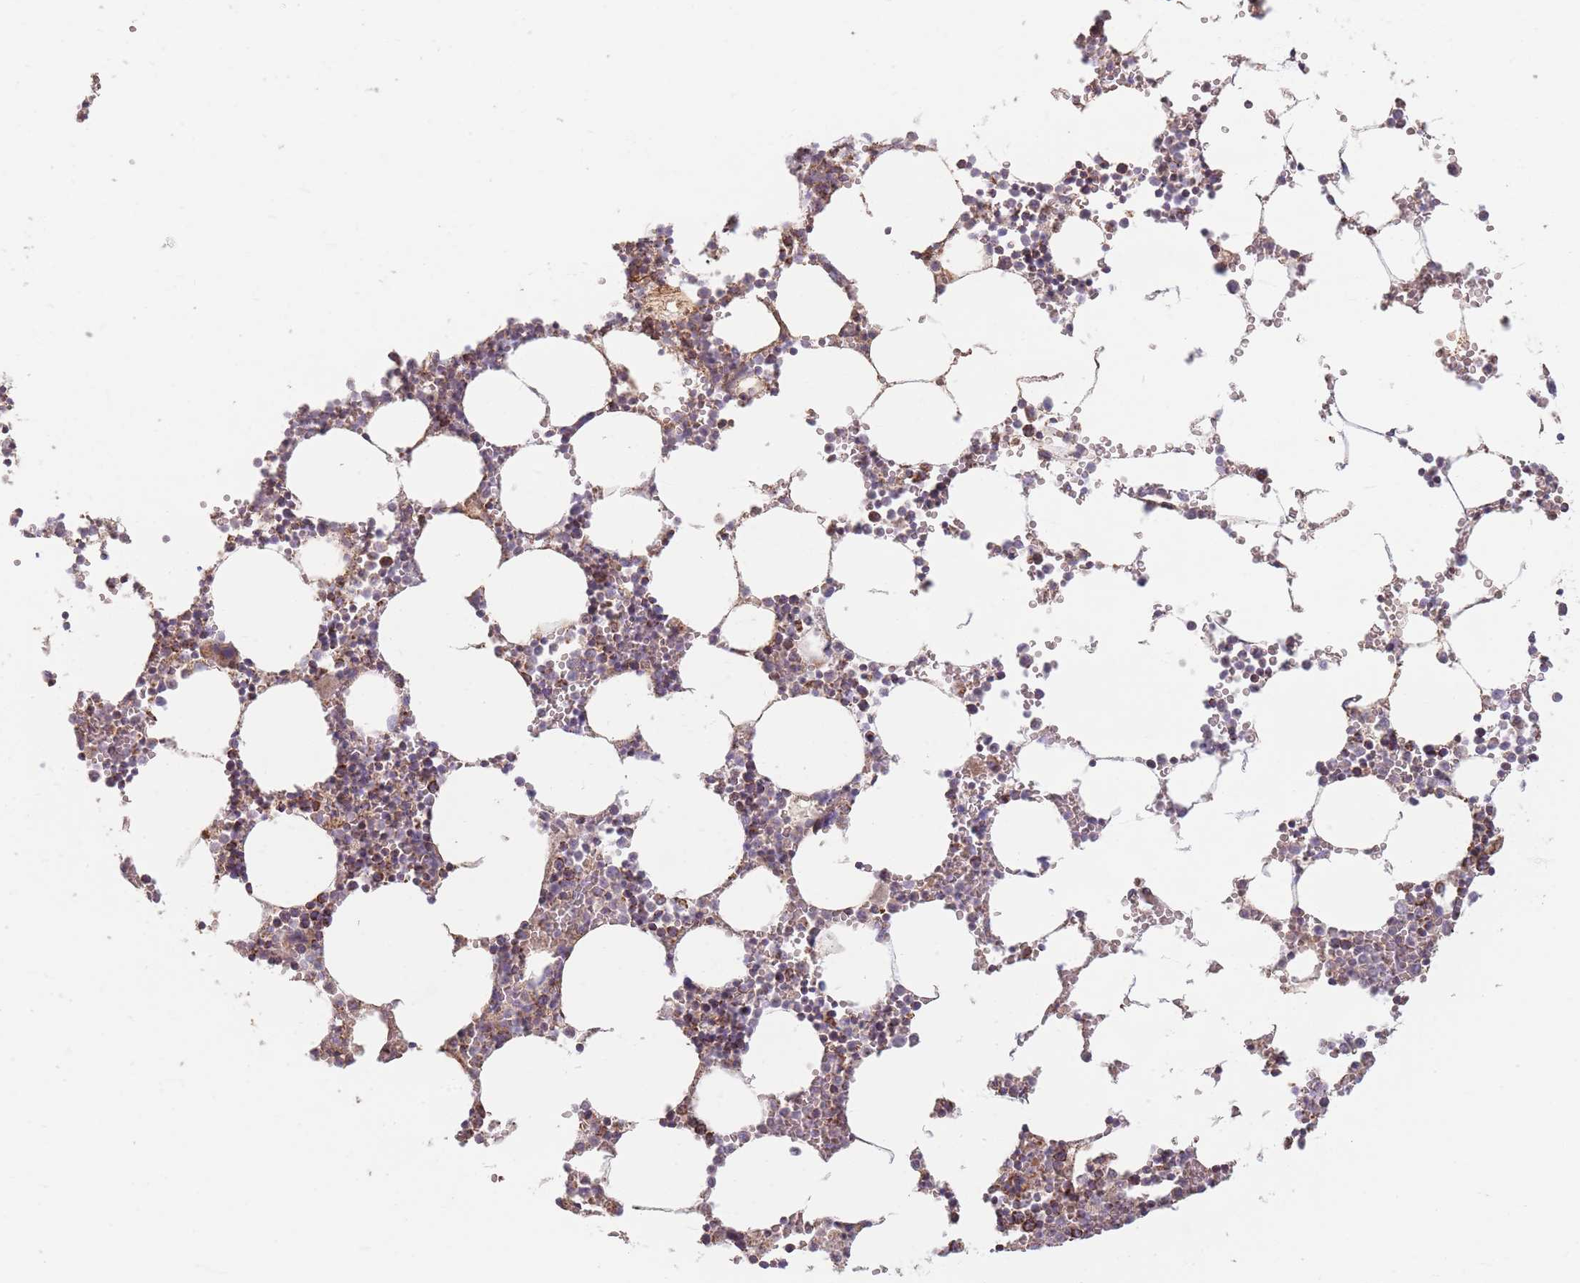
{"staining": {"intensity": "moderate", "quantity": "25%-75%", "location": "cytoplasmic/membranous"}, "tissue": "bone marrow", "cell_type": "Hematopoietic cells", "image_type": "normal", "snomed": [{"axis": "morphology", "description": "Normal tissue, NOS"}, {"axis": "topography", "description": "Bone marrow"}], "caption": "An image of bone marrow stained for a protein exhibits moderate cytoplasmic/membranous brown staining in hematopoietic cells.", "gene": "ESRP2", "patient": {"sex": "female", "age": 64}}